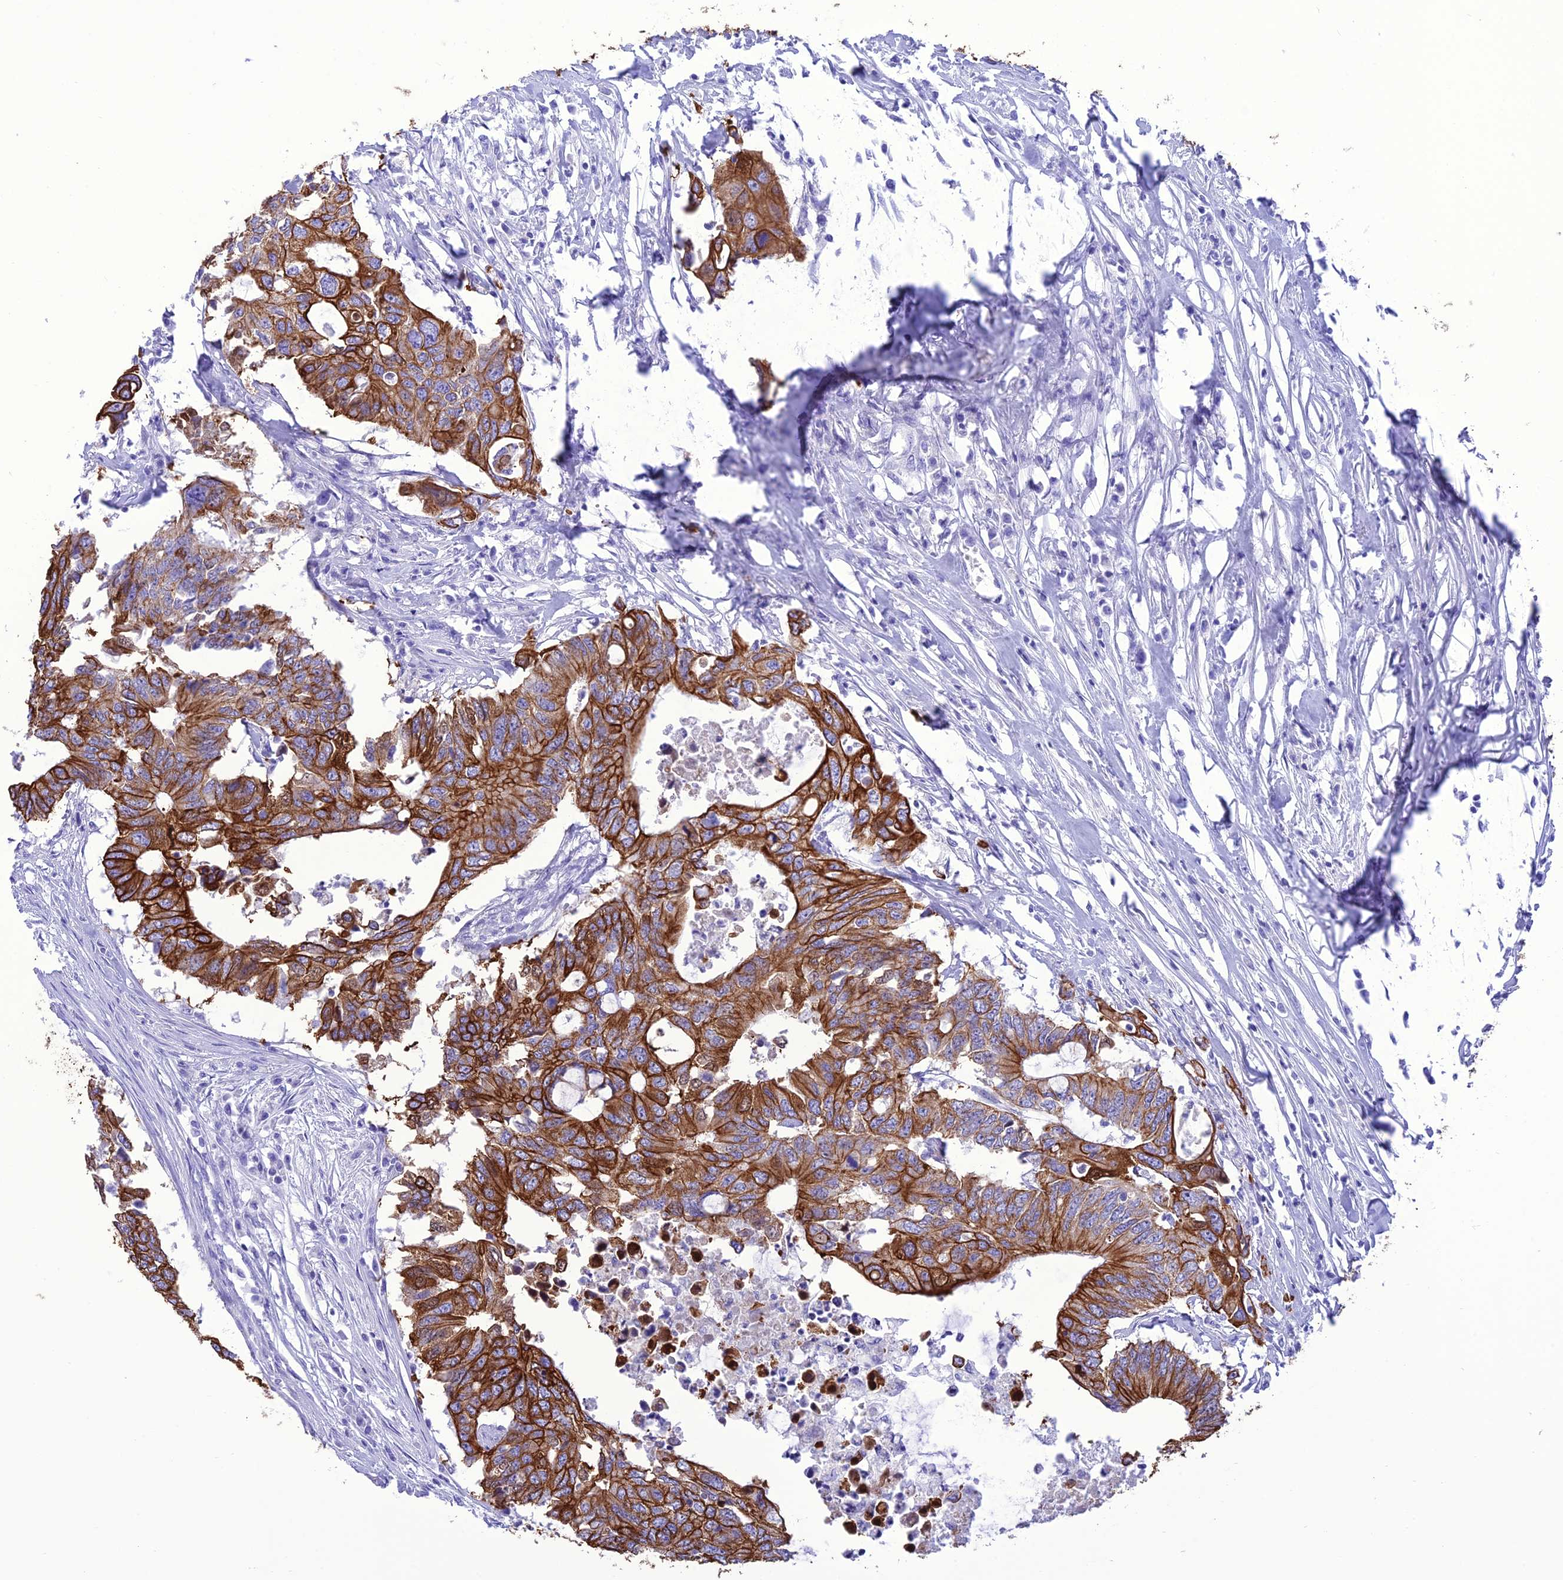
{"staining": {"intensity": "strong", "quantity": ">75%", "location": "cytoplasmic/membranous"}, "tissue": "colorectal cancer", "cell_type": "Tumor cells", "image_type": "cancer", "snomed": [{"axis": "morphology", "description": "Adenocarcinoma, NOS"}, {"axis": "topography", "description": "Colon"}], "caption": "Immunohistochemical staining of human colorectal cancer (adenocarcinoma) shows high levels of strong cytoplasmic/membranous protein expression in about >75% of tumor cells.", "gene": "VPS52", "patient": {"sex": "male", "age": 71}}